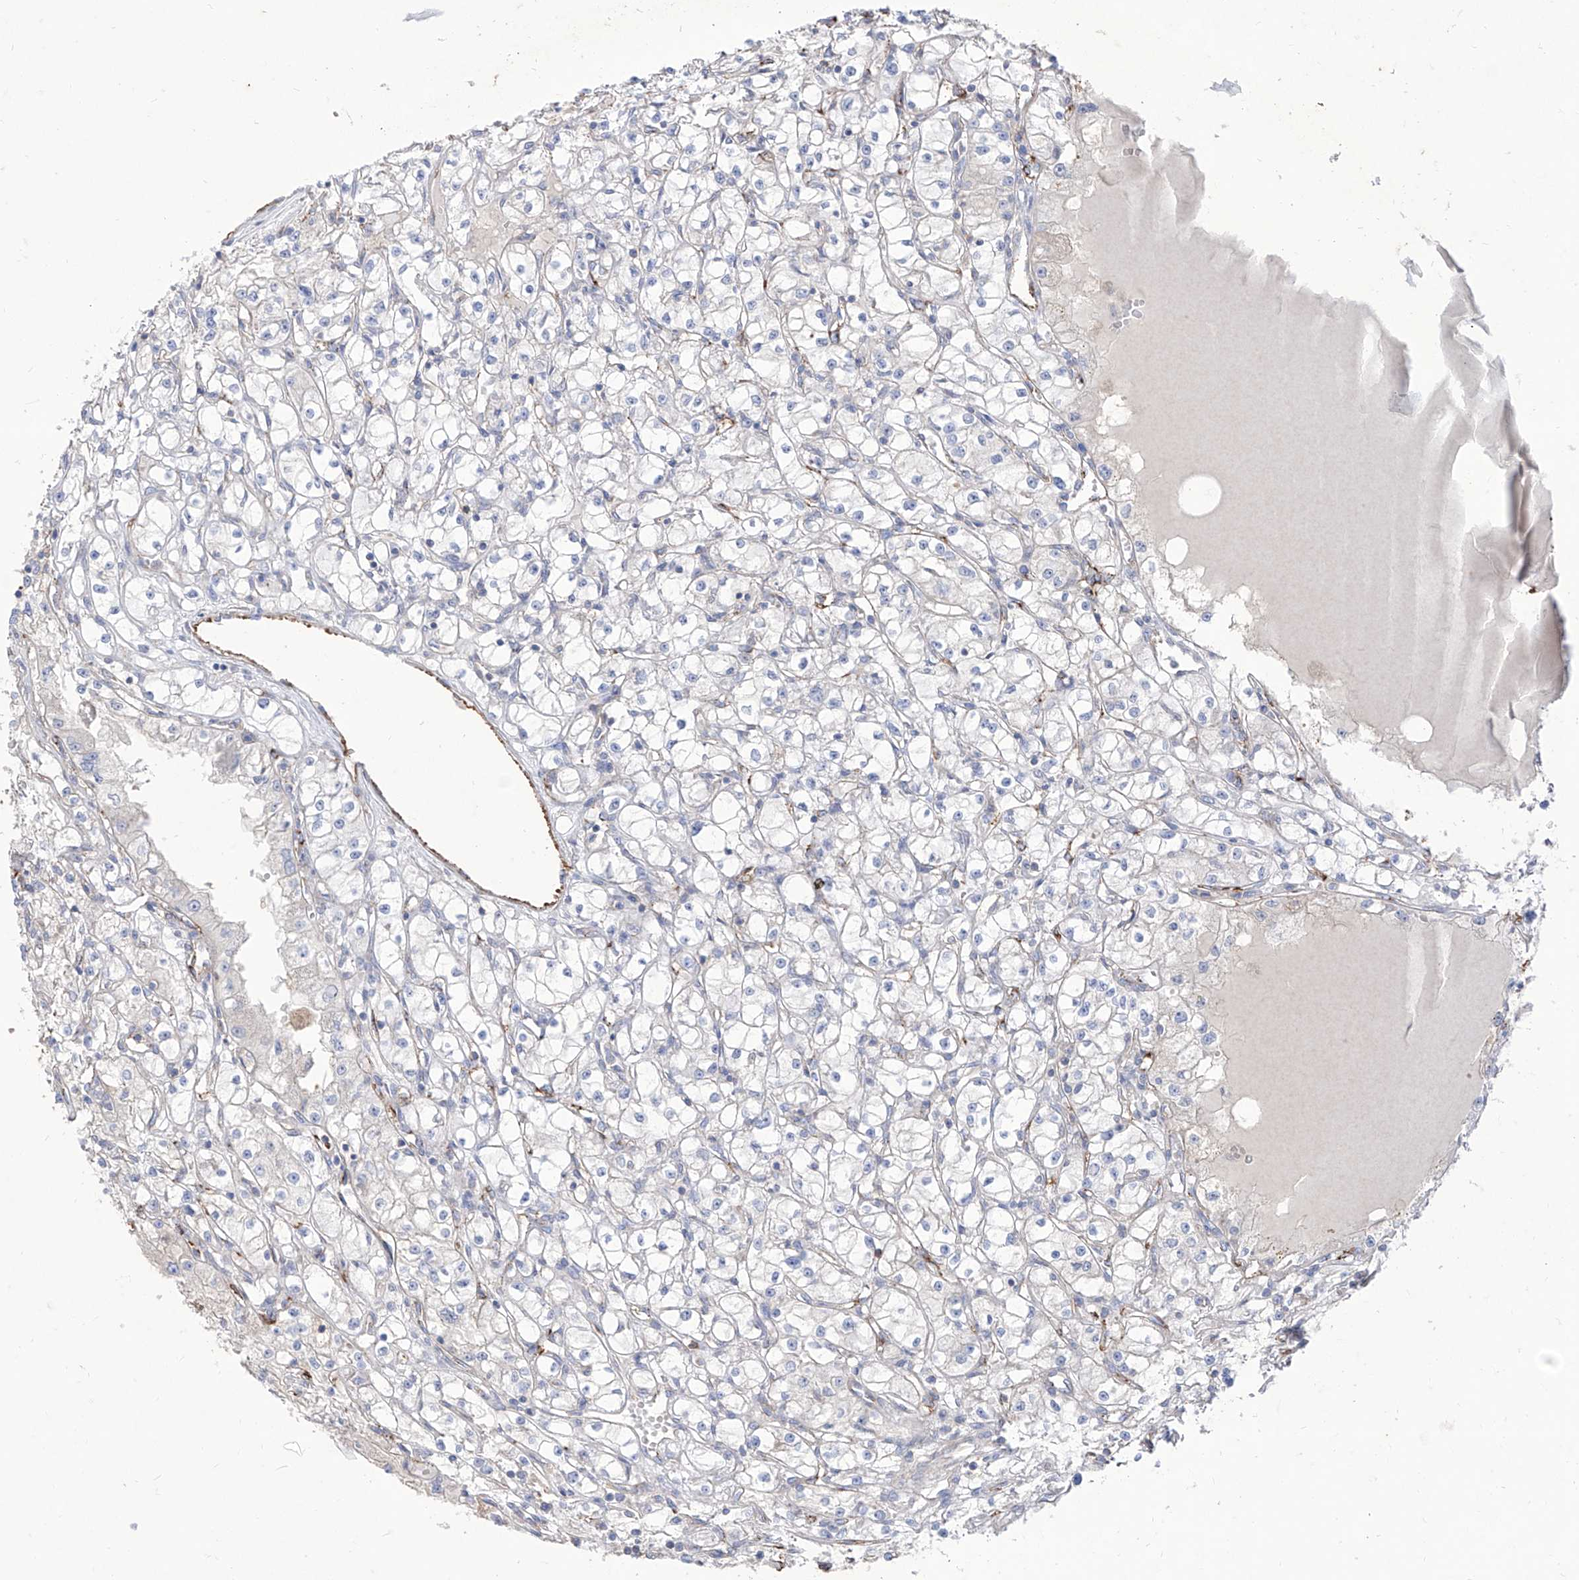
{"staining": {"intensity": "negative", "quantity": "none", "location": "none"}, "tissue": "renal cancer", "cell_type": "Tumor cells", "image_type": "cancer", "snomed": [{"axis": "morphology", "description": "Adenocarcinoma, NOS"}, {"axis": "topography", "description": "Kidney"}], "caption": "Tumor cells show no significant expression in renal cancer.", "gene": "C1orf74", "patient": {"sex": "male", "age": 56}}